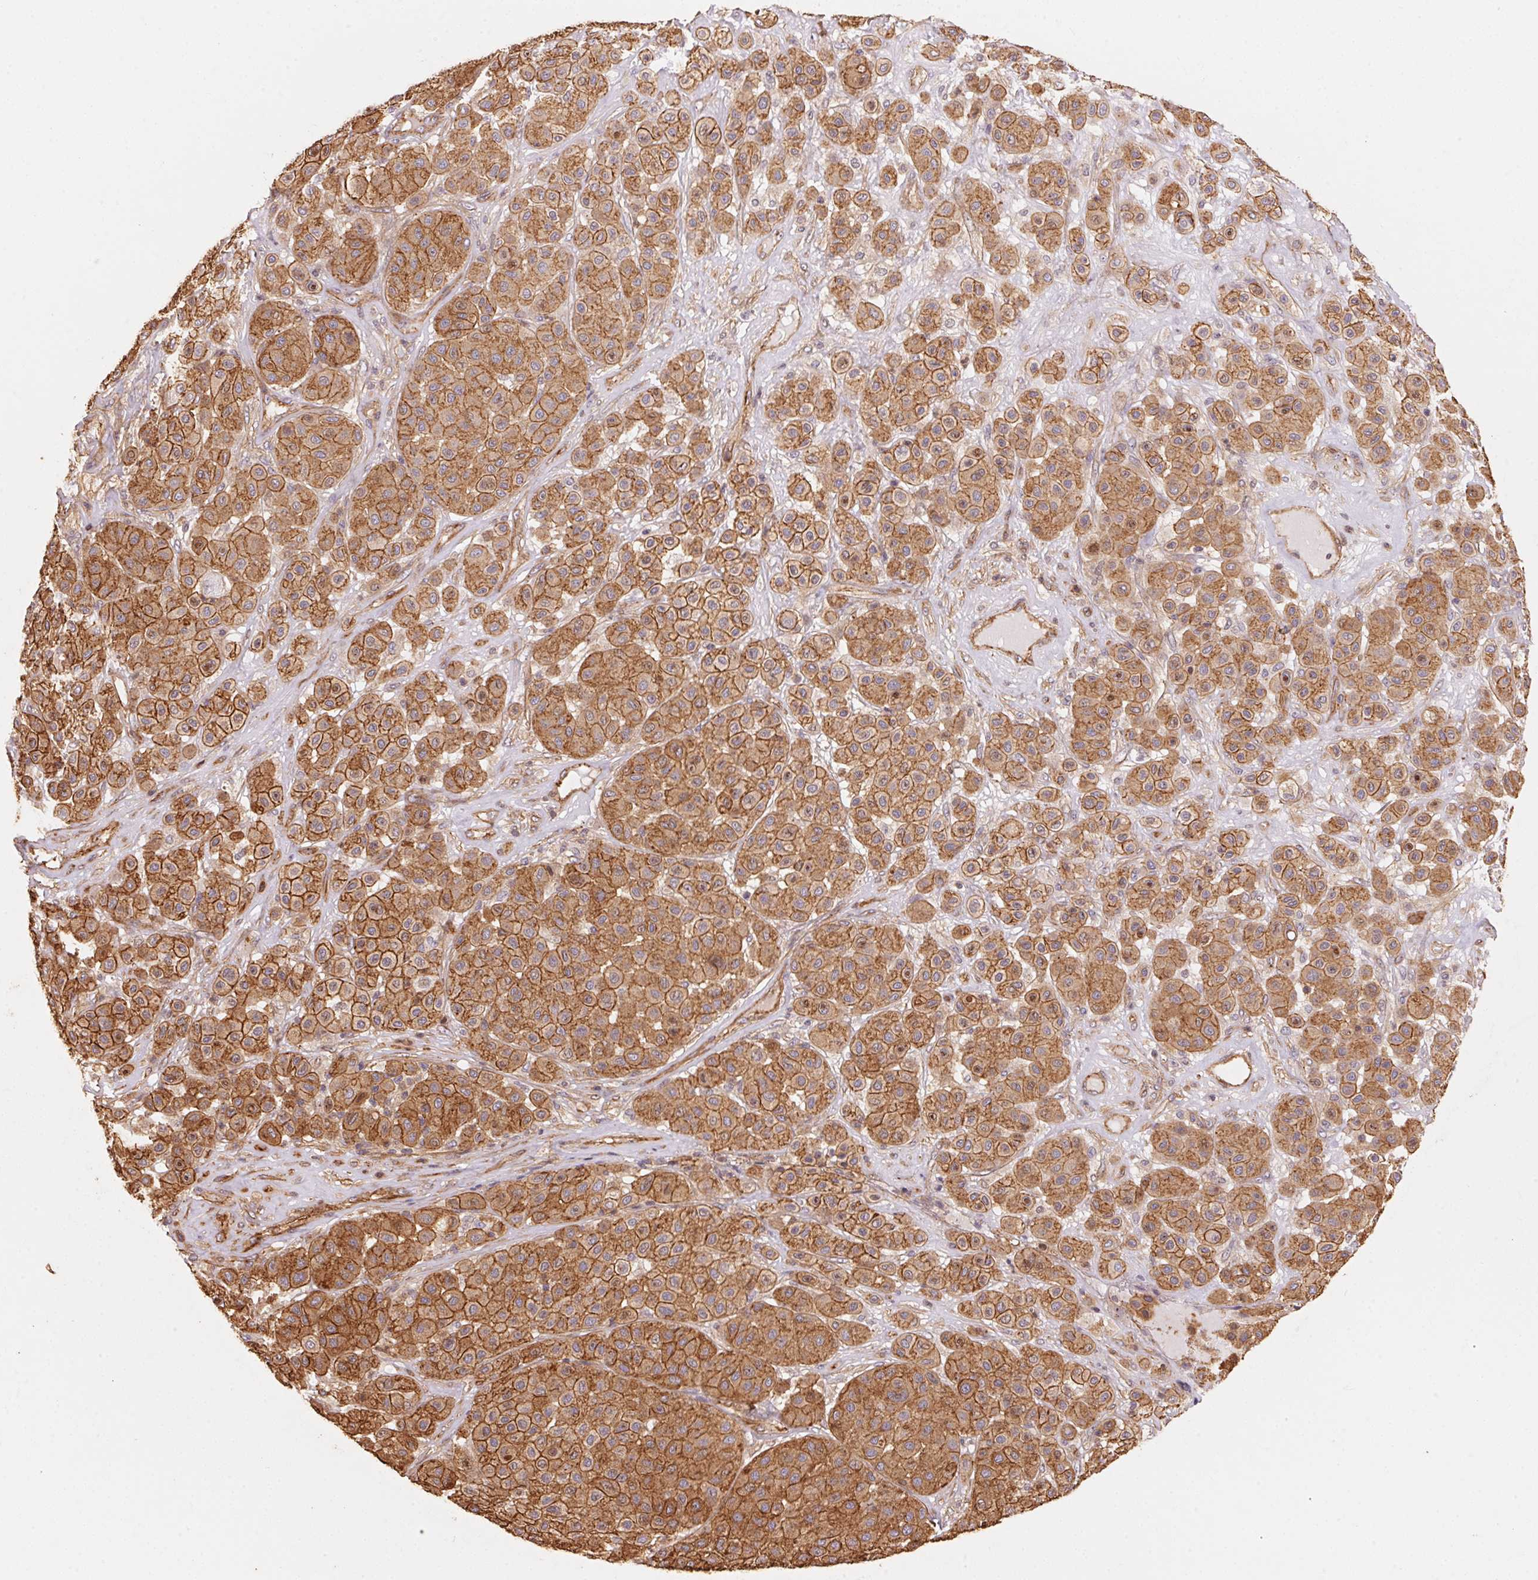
{"staining": {"intensity": "moderate", "quantity": ">75%", "location": "cytoplasmic/membranous"}, "tissue": "melanoma", "cell_type": "Tumor cells", "image_type": "cancer", "snomed": [{"axis": "morphology", "description": "Malignant melanoma, Metastatic site"}, {"axis": "topography", "description": "Smooth muscle"}], "caption": "IHC (DAB (3,3'-diaminobenzidine)) staining of melanoma displays moderate cytoplasmic/membranous protein expression in approximately >75% of tumor cells. (Stains: DAB (3,3'-diaminobenzidine) in brown, nuclei in blue, Microscopy: brightfield microscopy at high magnification).", "gene": "FRAS1", "patient": {"sex": "male", "age": 41}}